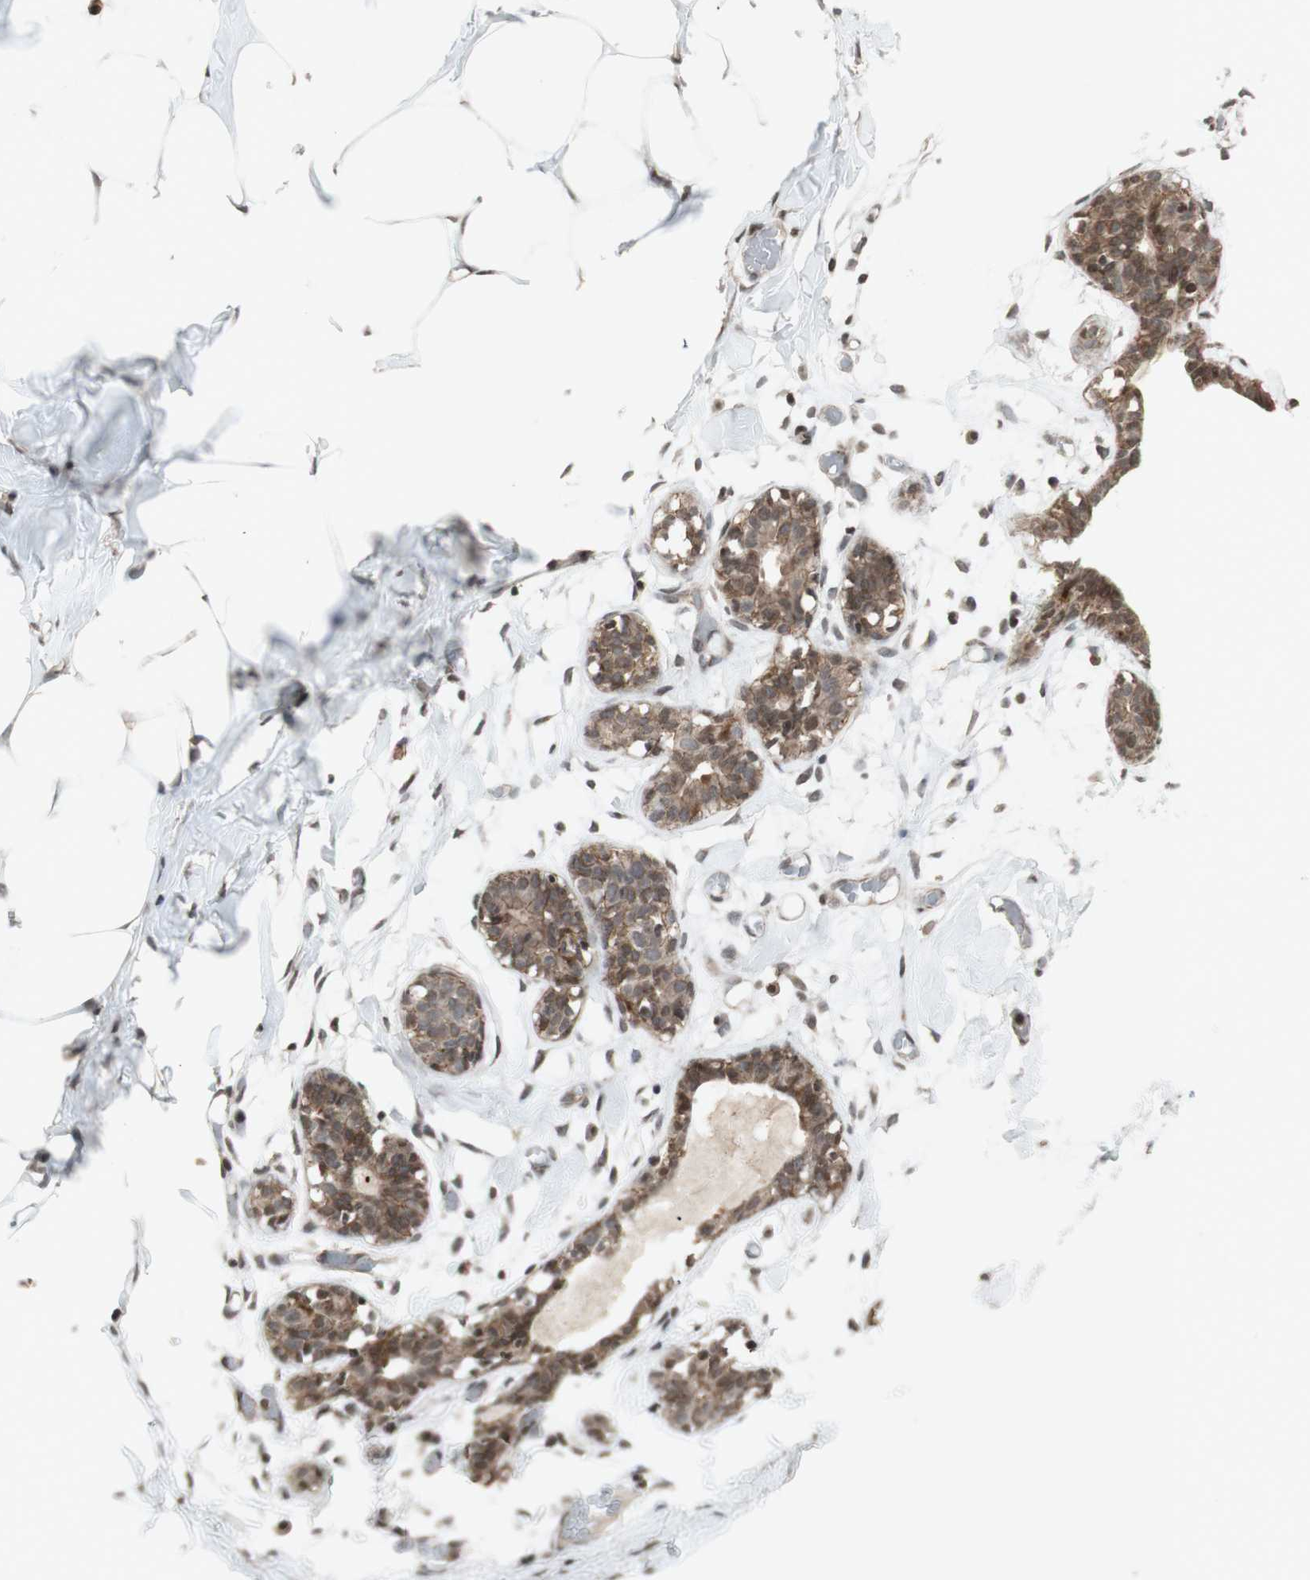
{"staining": {"intensity": "weak", "quantity": ">75%", "location": "cytoplasmic/membranous,nuclear"}, "tissue": "adipose tissue", "cell_type": "Adipocytes", "image_type": "normal", "snomed": [{"axis": "morphology", "description": "Normal tissue, NOS"}, {"axis": "topography", "description": "Breast"}, {"axis": "topography", "description": "Adipose tissue"}], "caption": "Approximately >75% of adipocytes in benign adipose tissue exhibit weak cytoplasmic/membranous,nuclear protein staining as visualized by brown immunohistochemical staining.", "gene": "PLXNA1", "patient": {"sex": "female", "age": 25}}